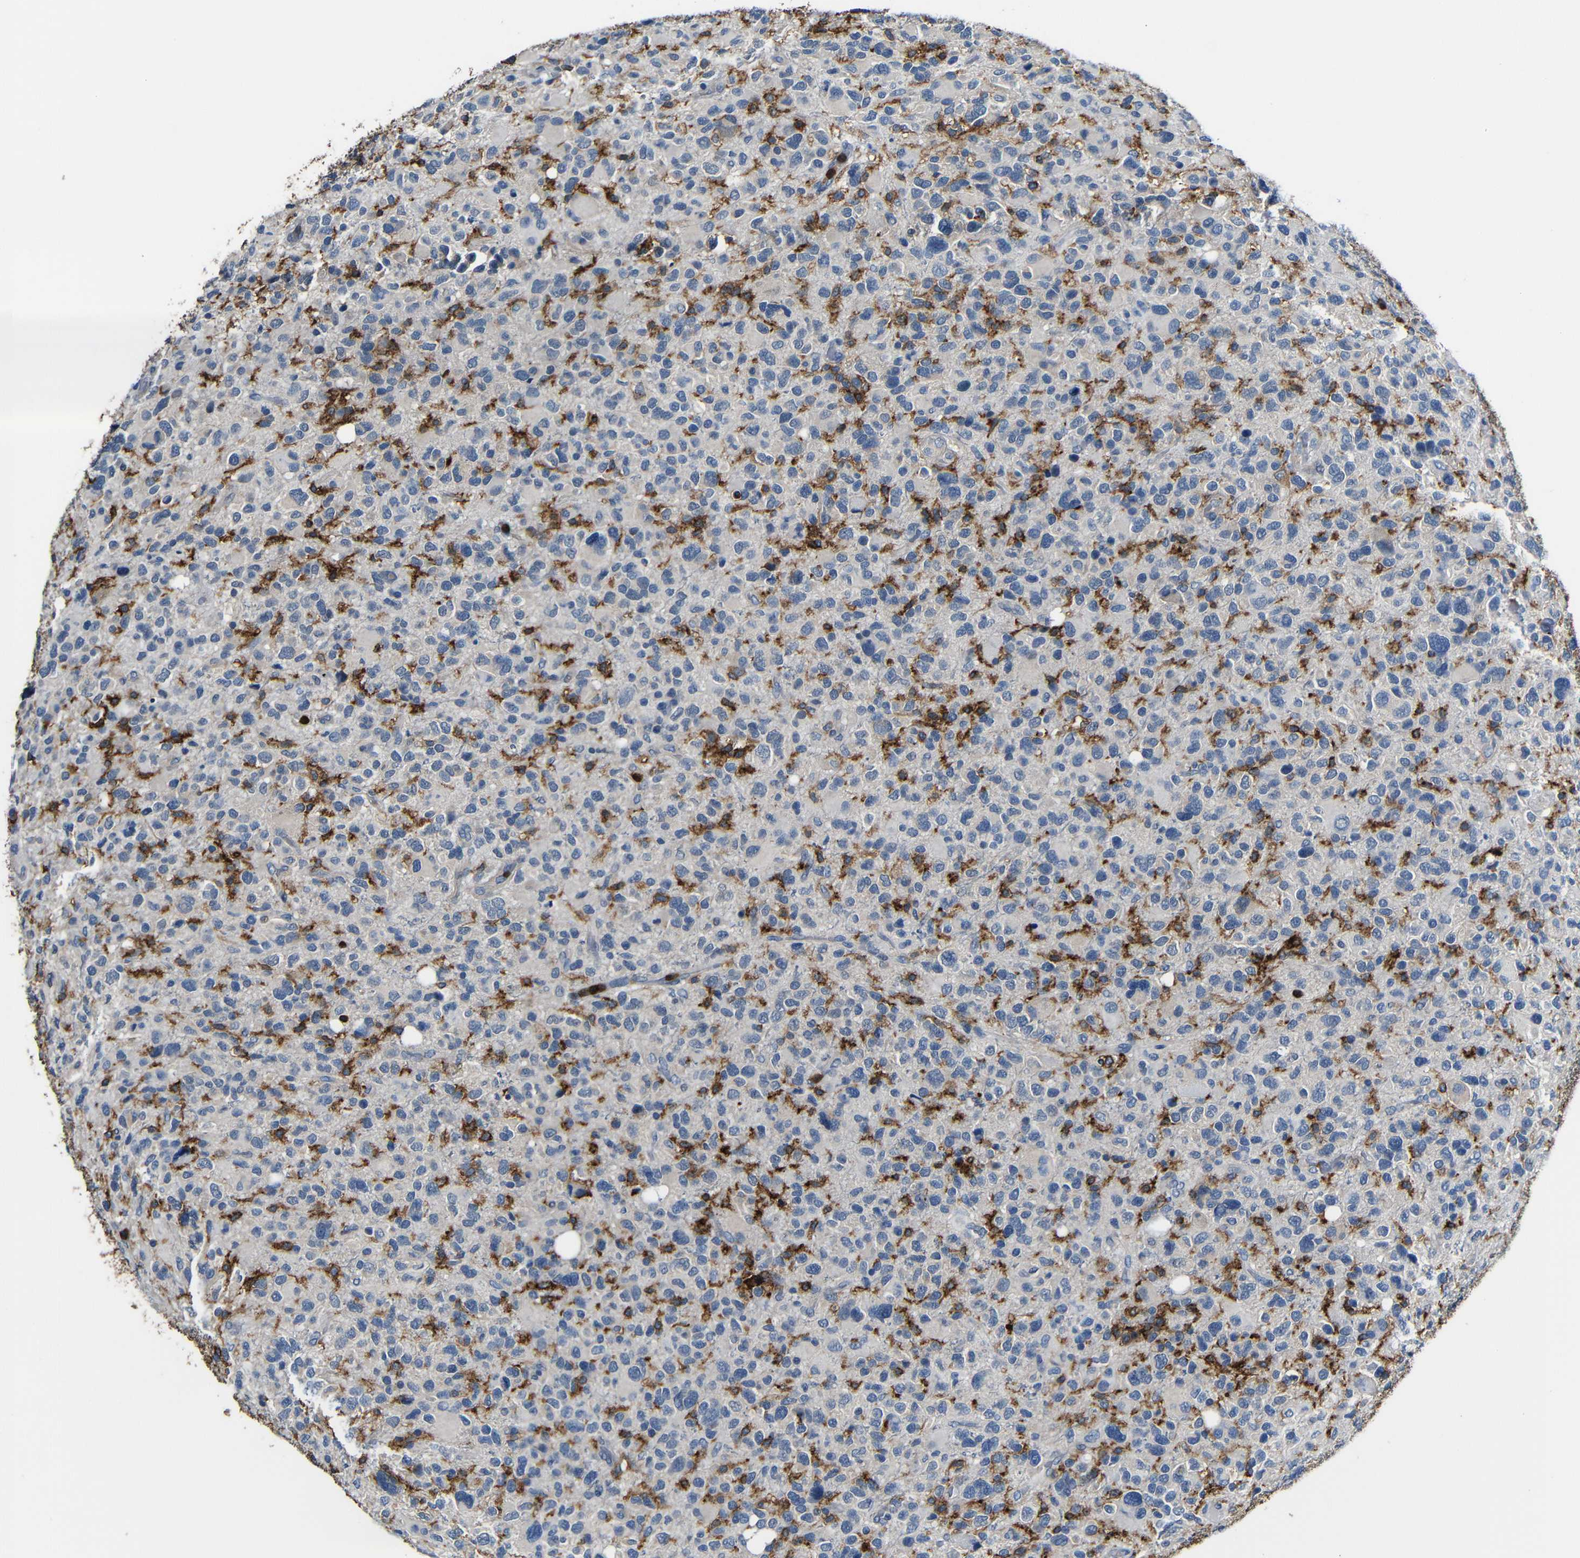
{"staining": {"intensity": "moderate", "quantity": "25%-75%", "location": "cytoplasmic/membranous"}, "tissue": "glioma", "cell_type": "Tumor cells", "image_type": "cancer", "snomed": [{"axis": "morphology", "description": "Glioma, malignant, High grade"}, {"axis": "topography", "description": "Brain"}], "caption": "Immunohistochemistry (IHC) (DAB) staining of glioma demonstrates moderate cytoplasmic/membranous protein expression in about 25%-75% of tumor cells.", "gene": "P2RY12", "patient": {"sex": "male", "age": 48}}